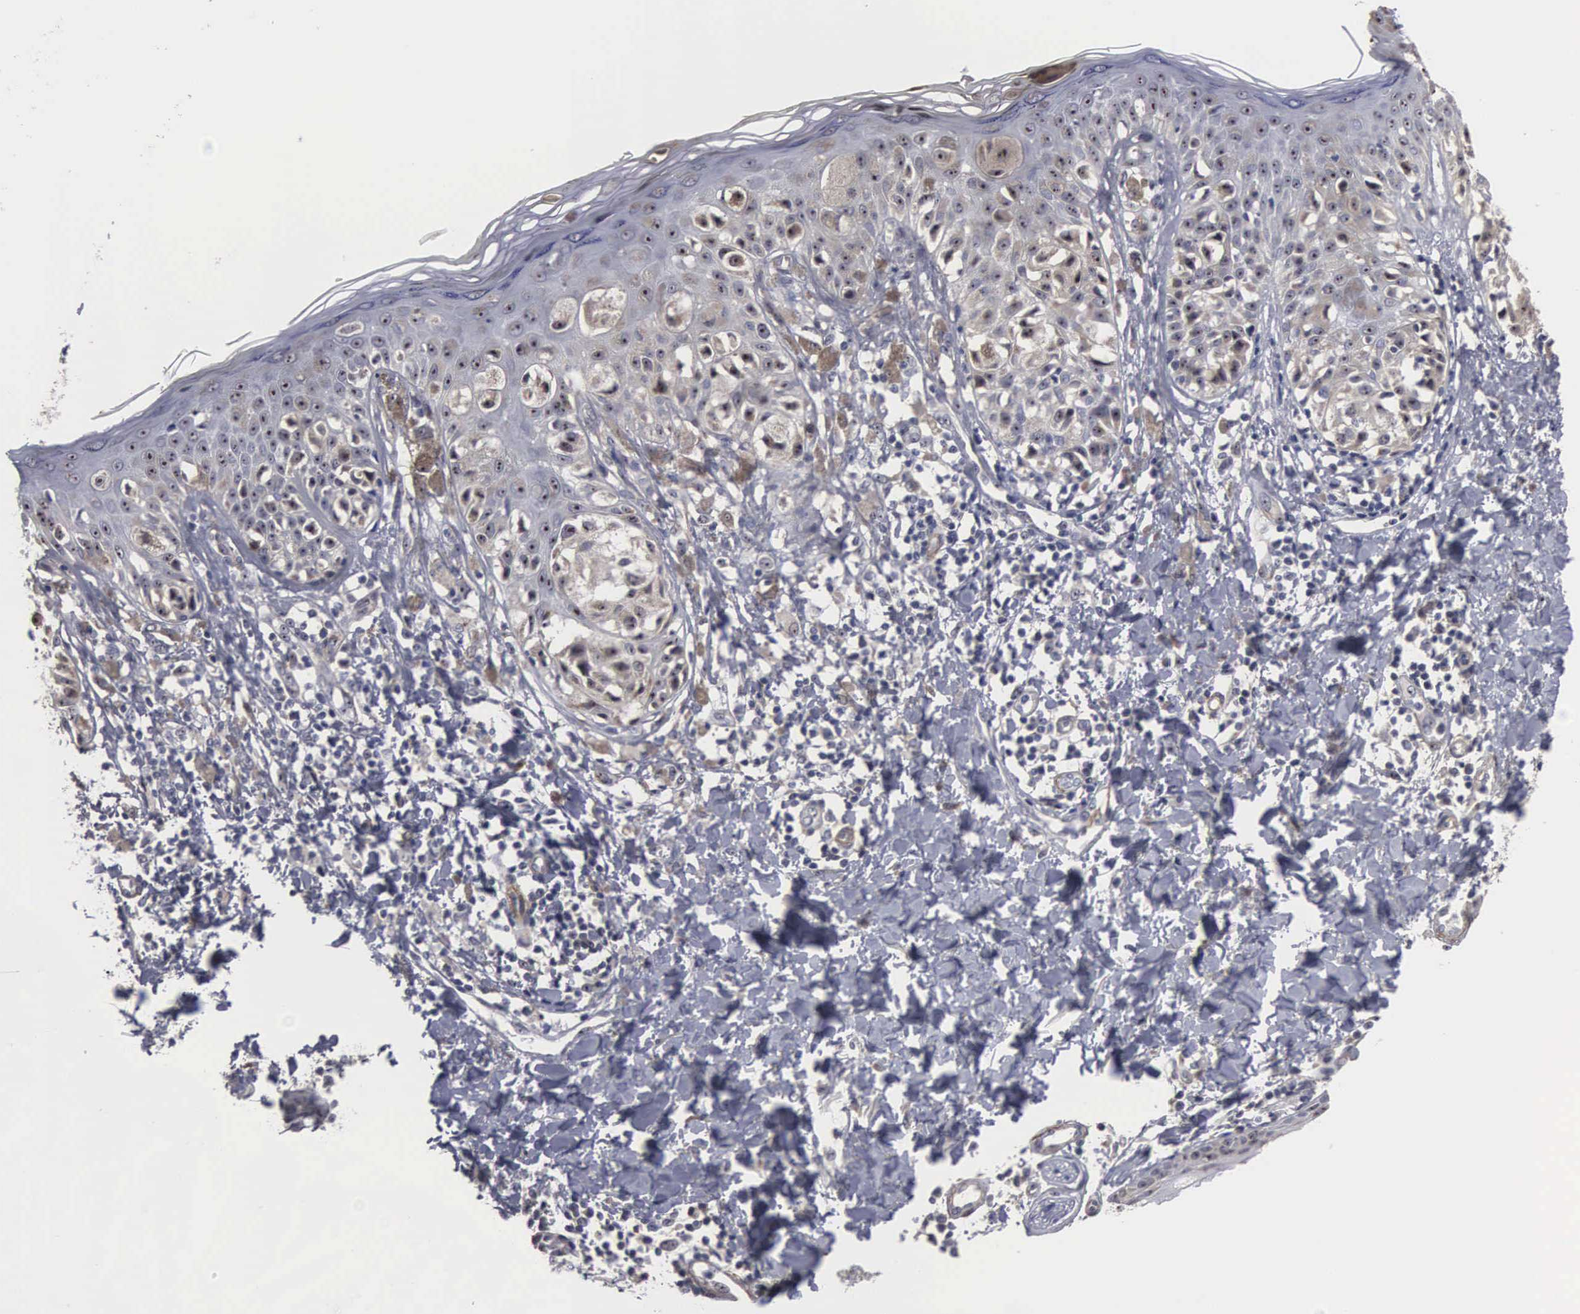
{"staining": {"intensity": "weak", "quantity": "25%-75%", "location": "nuclear"}, "tissue": "melanoma", "cell_type": "Tumor cells", "image_type": "cancer", "snomed": [{"axis": "morphology", "description": "Malignant melanoma, NOS"}, {"axis": "topography", "description": "Skin"}], "caption": "Malignant melanoma tissue exhibits weak nuclear positivity in approximately 25%-75% of tumor cells, visualized by immunohistochemistry.", "gene": "NGDN", "patient": {"sex": "female", "age": 55}}